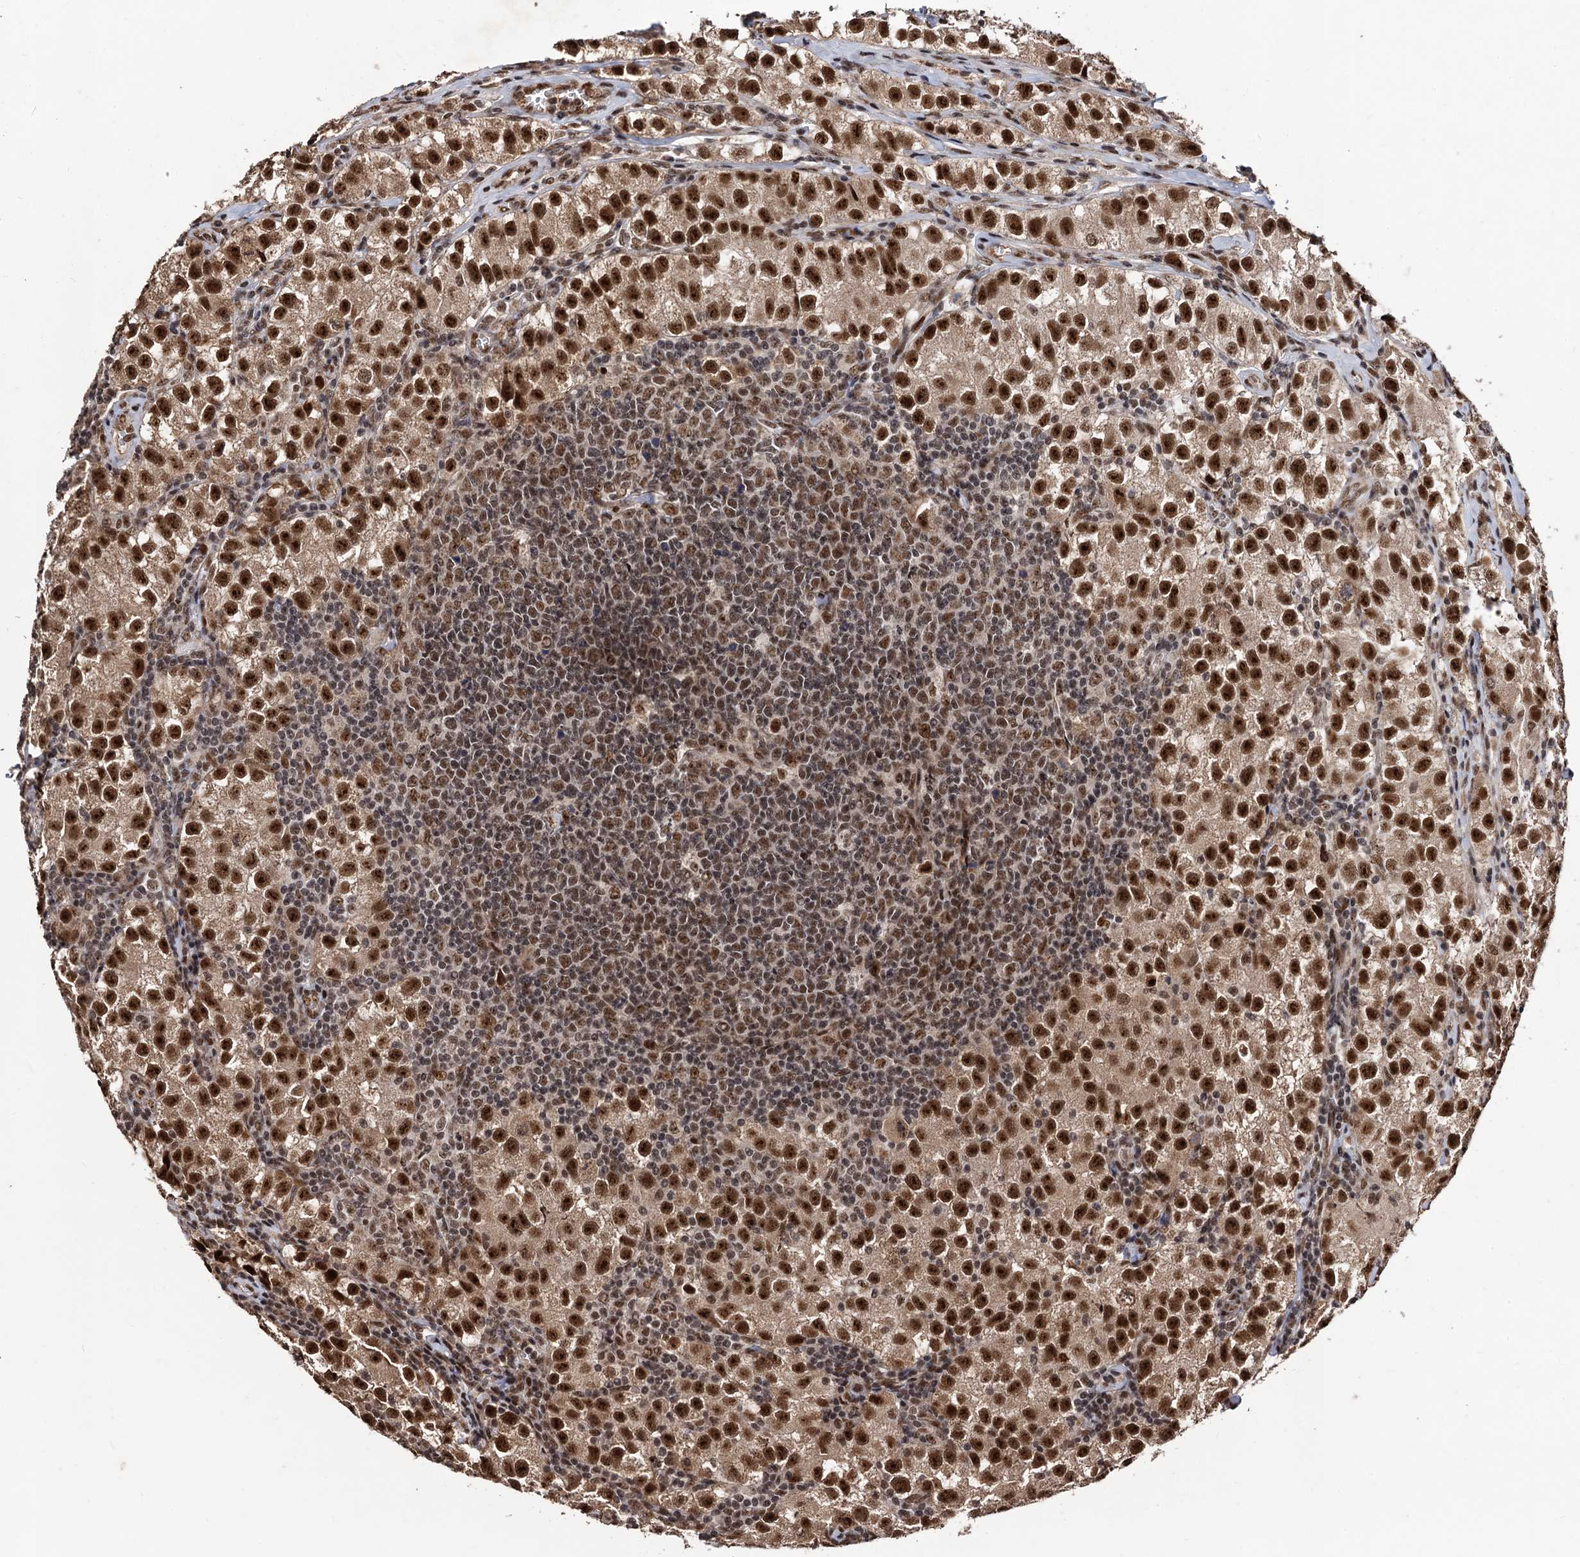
{"staining": {"intensity": "strong", "quantity": ">75%", "location": "nuclear"}, "tissue": "testis cancer", "cell_type": "Tumor cells", "image_type": "cancer", "snomed": [{"axis": "morphology", "description": "Seminoma, NOS"}, {"axis": "morphology", "description": "Carcinoma, Embryonal, NOS"}, {"axis": "topography", "description": "Testis"}], "caption": "Tumor cells show high levels of strong nuclear expression in approximately >75% of cells in testis cancer.", "gene": "SFSWAP", "patient": {"sex": "male", "age": 43}}